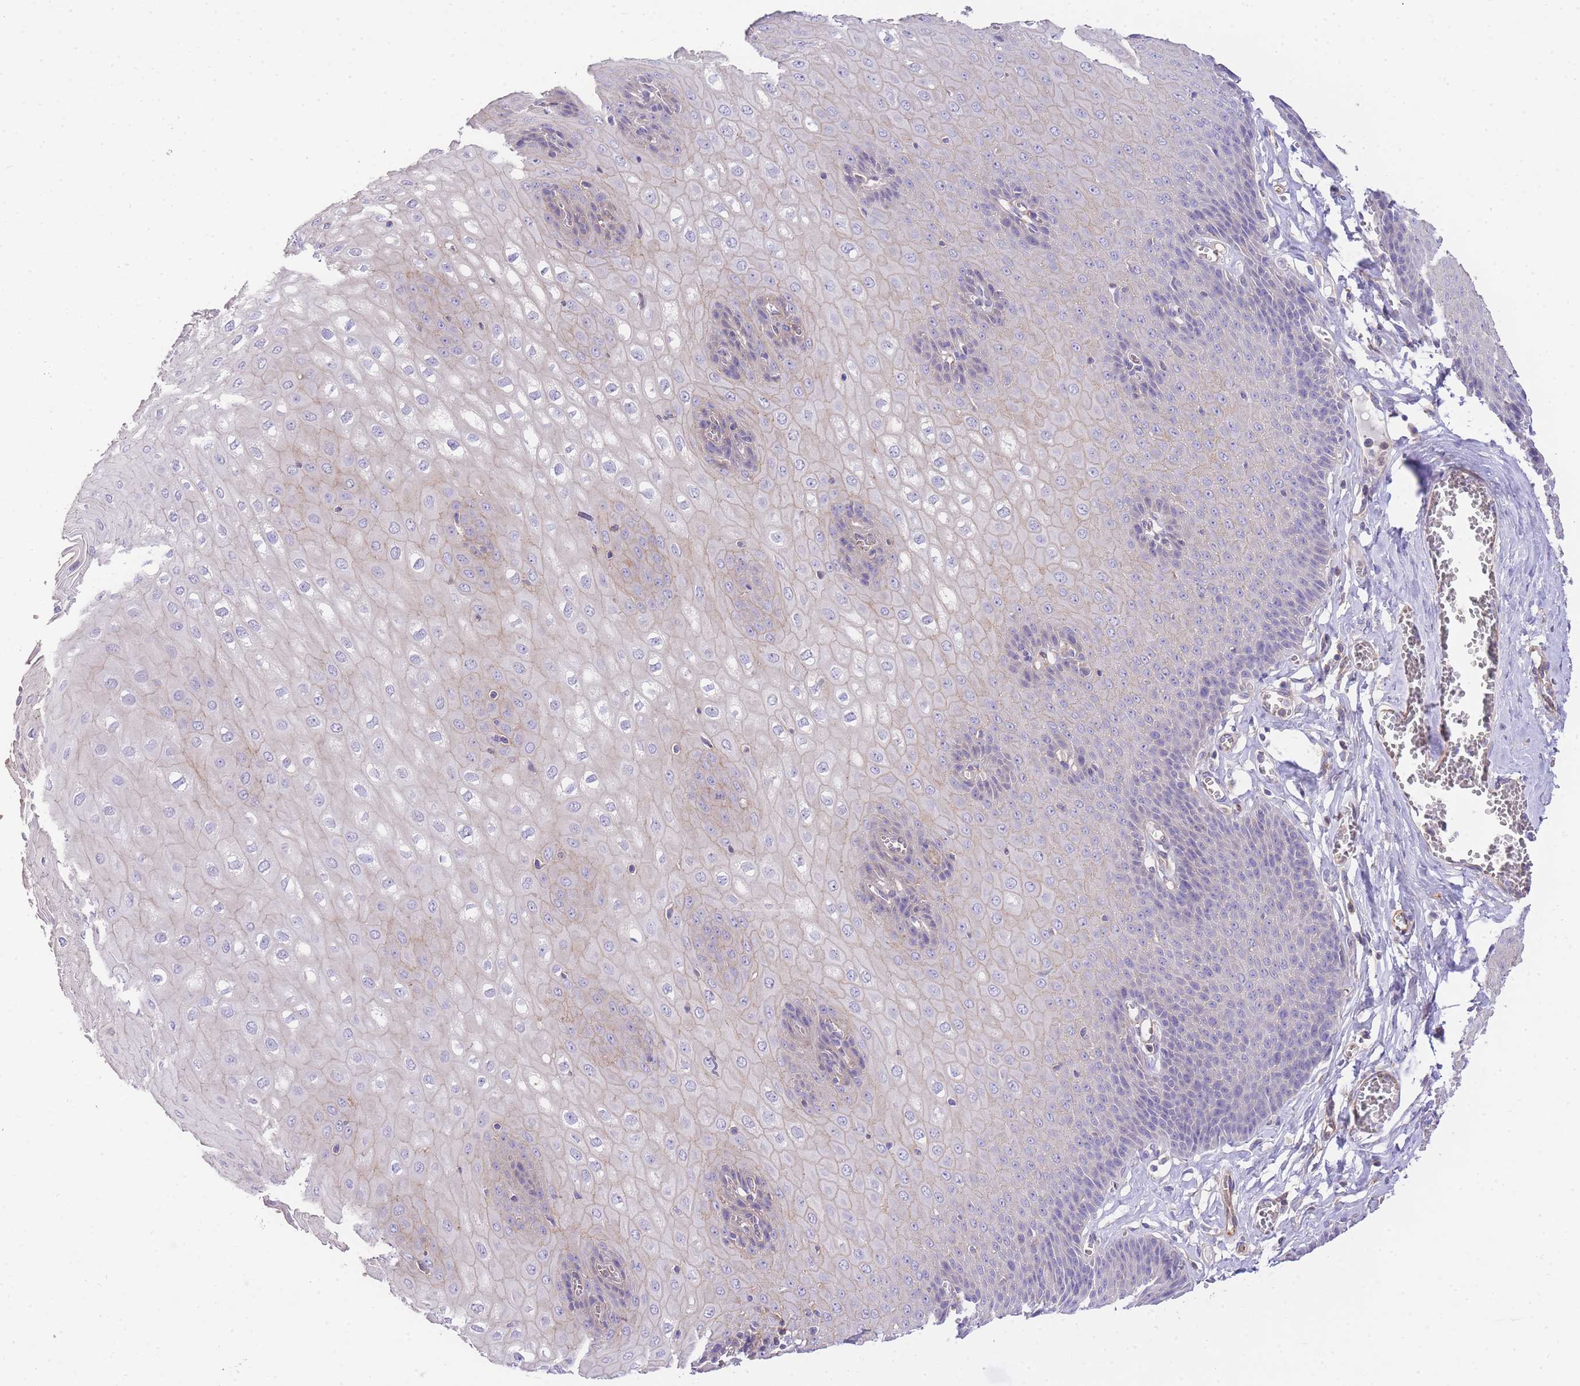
{"staining": {"intensity": "weak", "quantity": "25%-75%", "location": "cytoplasmic/membranous"}, "tissue": "esophagus", "cell_type": "Squamous epithelial cells", "image_type": "normal", "snomed": [{"axis": "morphology", "description": "Normal tissue, NOS"}, {"axis": "topography", "description": "Esophagus"}], "caption": "Esophagus was stained to show a protein in brown. There is low levels of weak cytoplasmic/membranous expression in approximately 25%-75% of squamous epithelial cells.", "gene": "INSYN2B", "patient": {"sex": "male", "age": 60}}